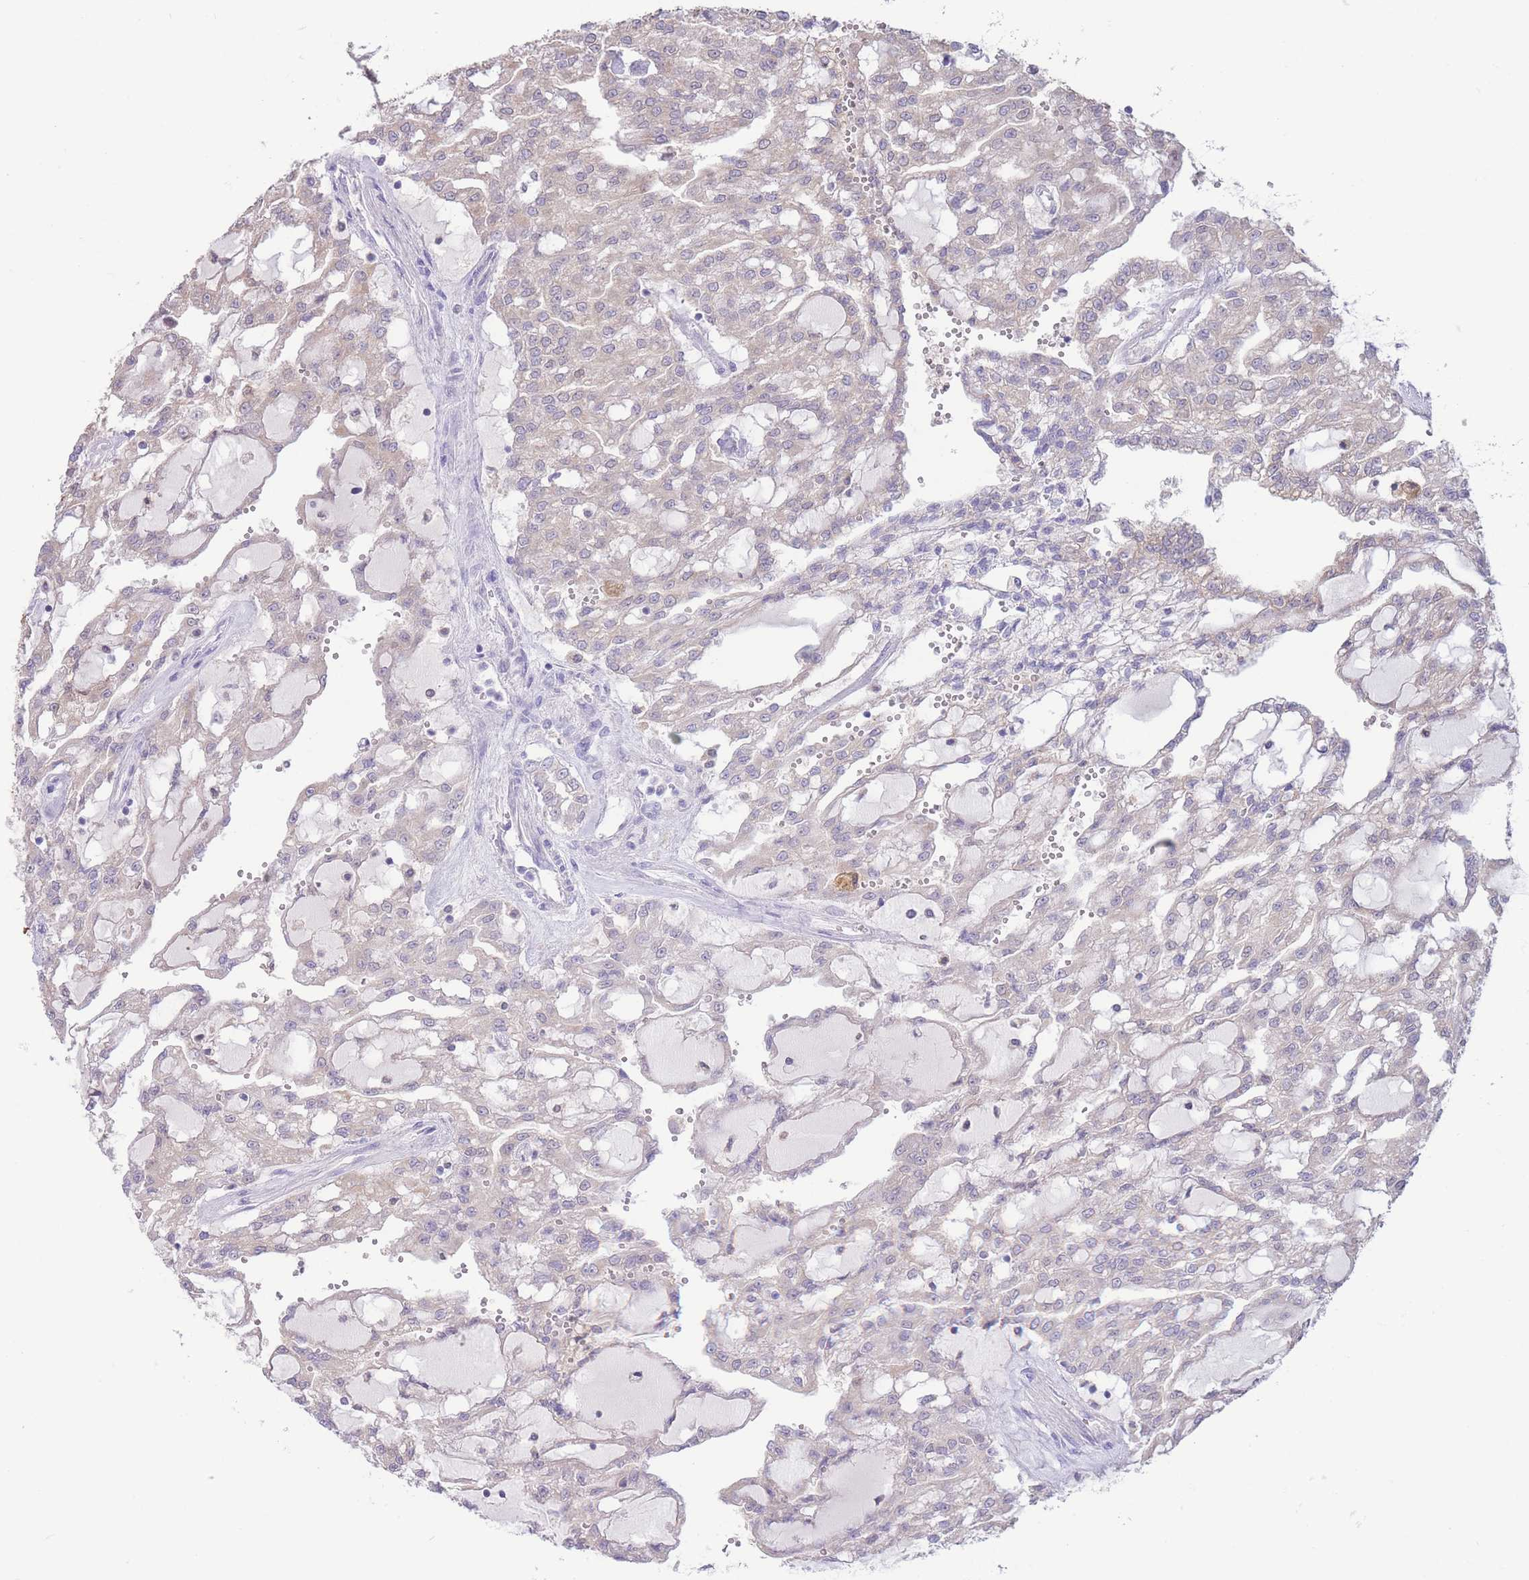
{"staining": {"intensity": "weak", "quantity": "<25%", "location": "cytoplasmic/membranous"}, "tissue": "renal cancer", "cell_type": "Tumor cells", "image_type": "cancer", "snomed": [{"axis": "morphology", "description": "Adenocarcinoma, NOS"}, {"axis": "topography", "description": "Kidney"}], "caption": "IHC photomicrograph of neoplastic tissue: renal cancer (adenocarcinoma) stained with DAB (3,3'-diaminobenzidine) reveals no significant protein expression in tumor cells.", "gene": "FAH", "patient": {"sex": "male", "age": 63}}